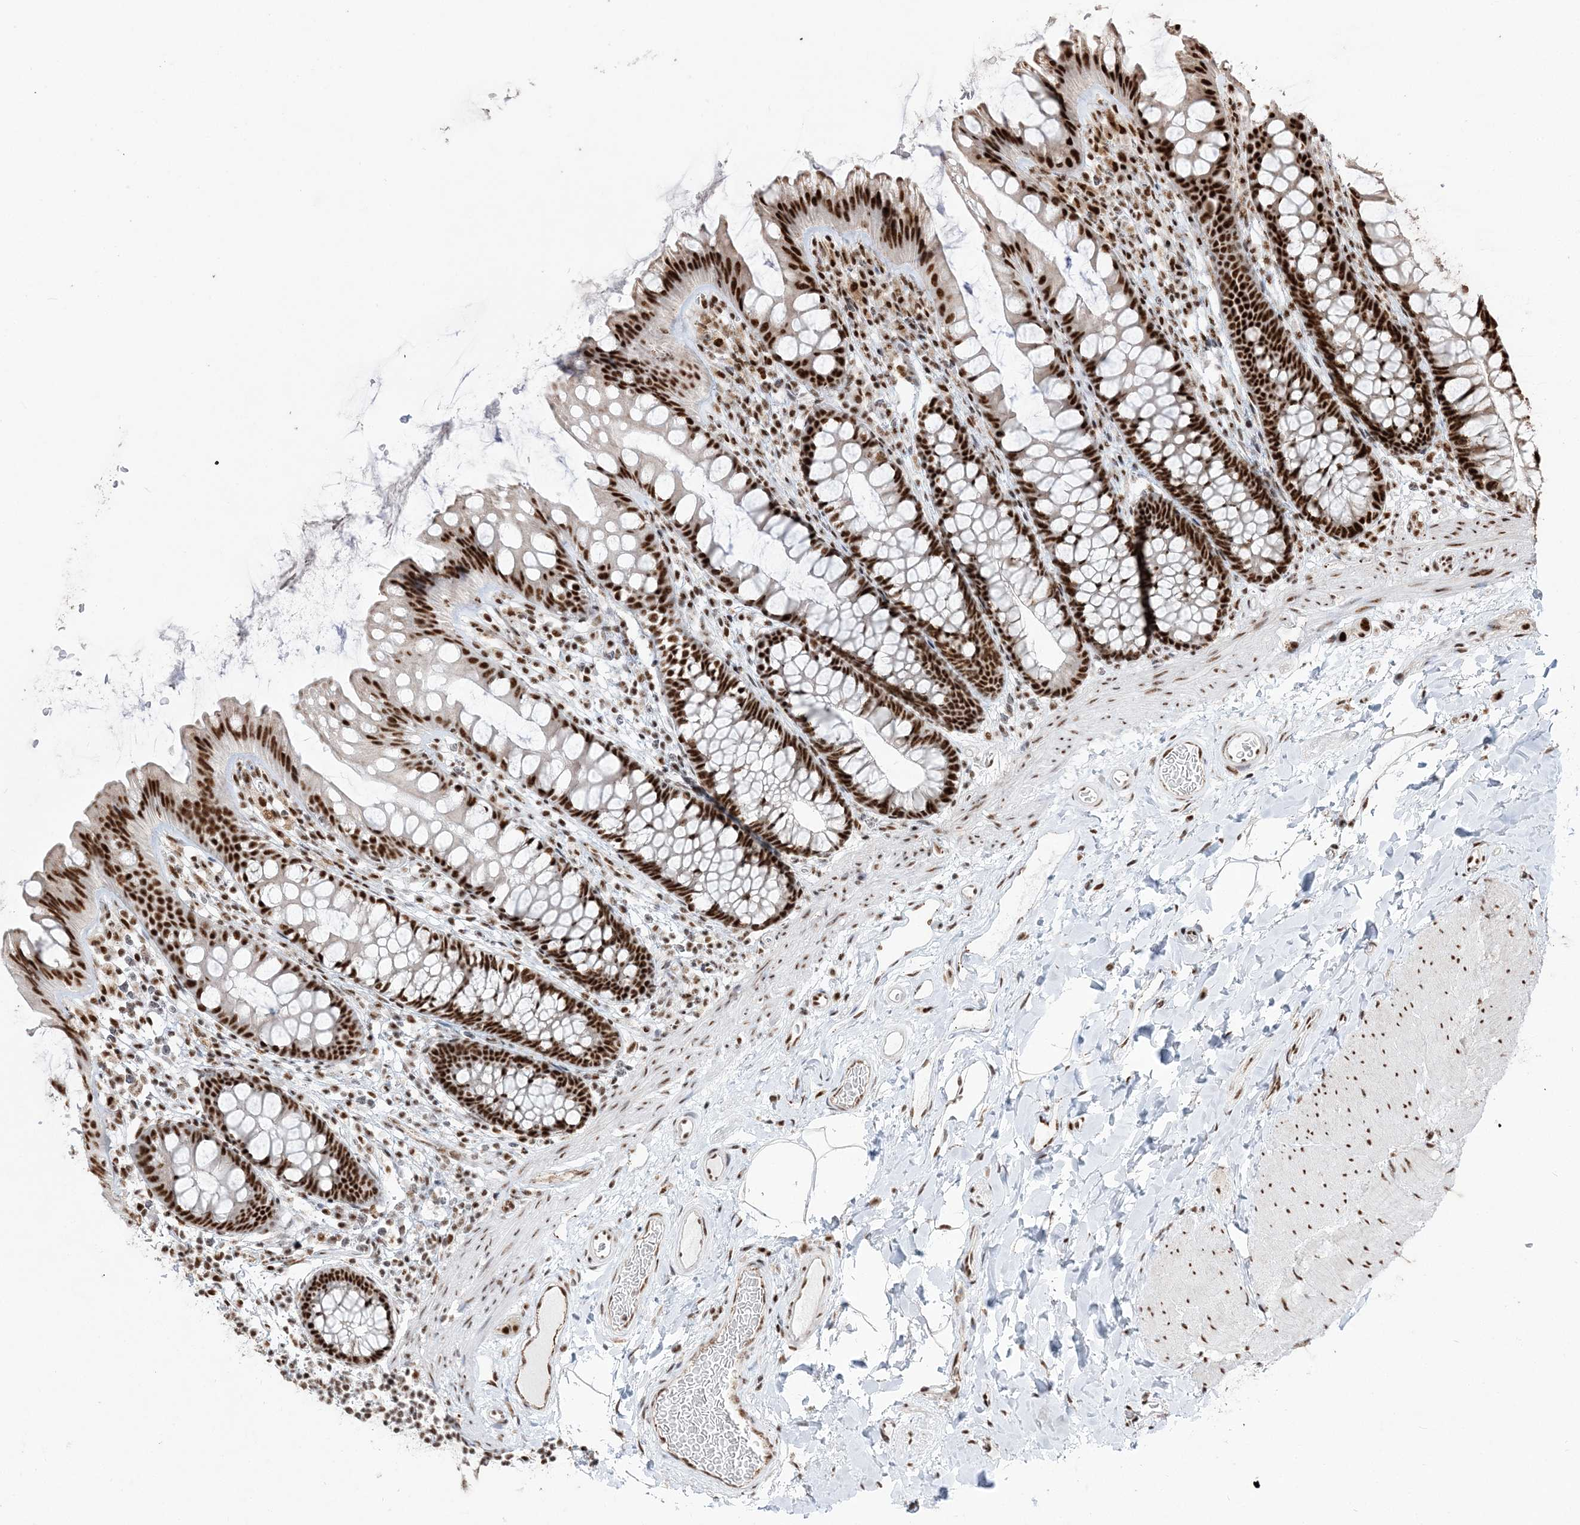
{"staining": {"intensity": "strong", "quantity": ">75%", "location": "nuclear"}, "tissue": "colon", "cell_type": "Endothelial cells", "image_type": "normal", "snomed": [{"axis": "morphology", "description": "Normal tissue, NOS"}, {"axis": "topography", "description": "Colon"}], "caption": "Protein expression analysis of unremarkable human colon reveals strong nuclear staining in approximately >75% of endothelial cells.", "gene": "RBM17", "patient": {"sex": "female", "age": 62}}